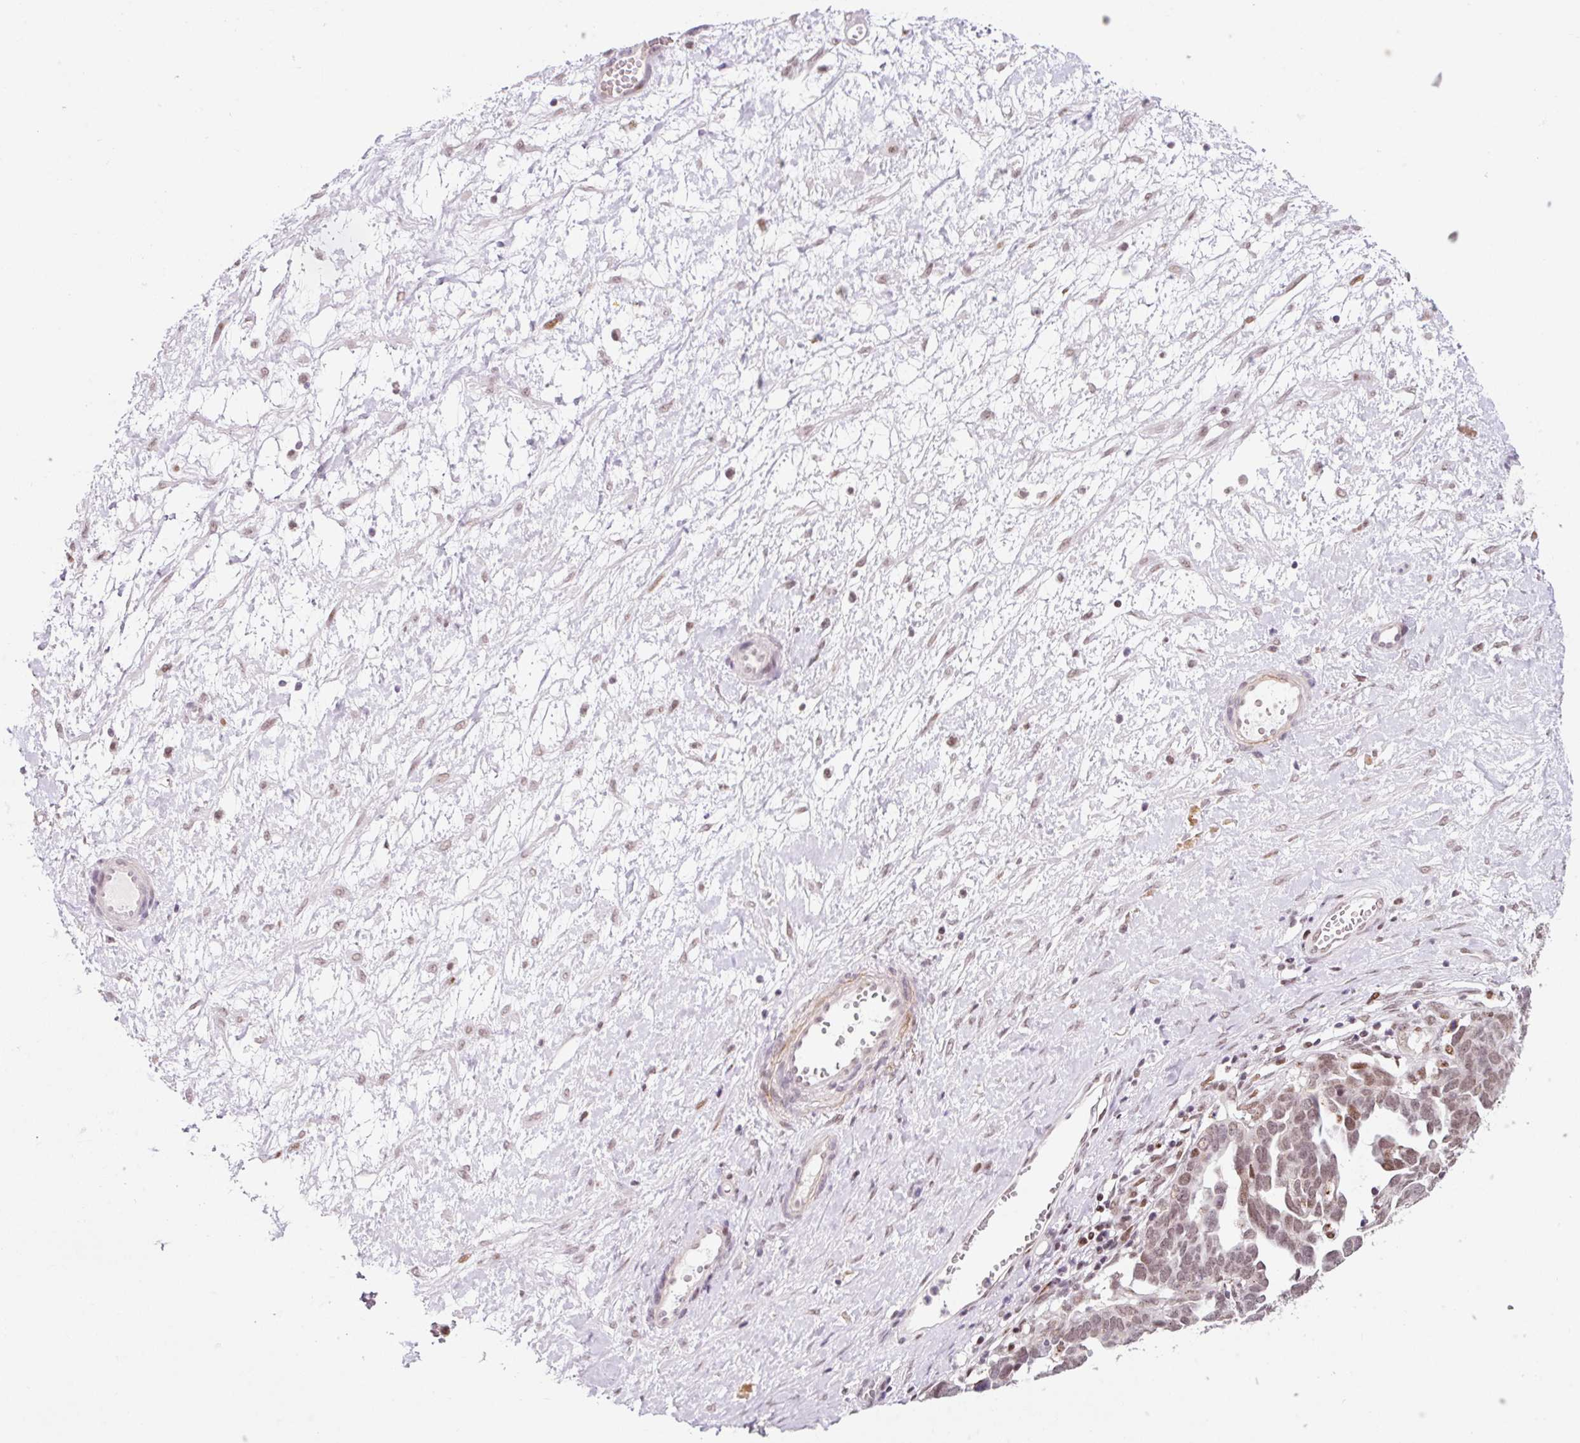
{"staining": {"intensity": "moderate", "quantity": ">75%", "location": "nuclear"}, "tissue": "ovarian cancer", "cell_type": "Tumor cells", "image_type": "cancer", "snomed": [{"axis": "morphology", "description": "Cystadenocarcinoma, serous, NOS"}, {"axis": "topography", "description": "Ovary"}], "caption": "Immunohistochemical staining of ovarian cancer demonstrates medium levels of moderate nuclear expression in approximately >75% of tumor cells.", "gene": "CCNL2", "patient": {"sex": "female", "age": 54}}